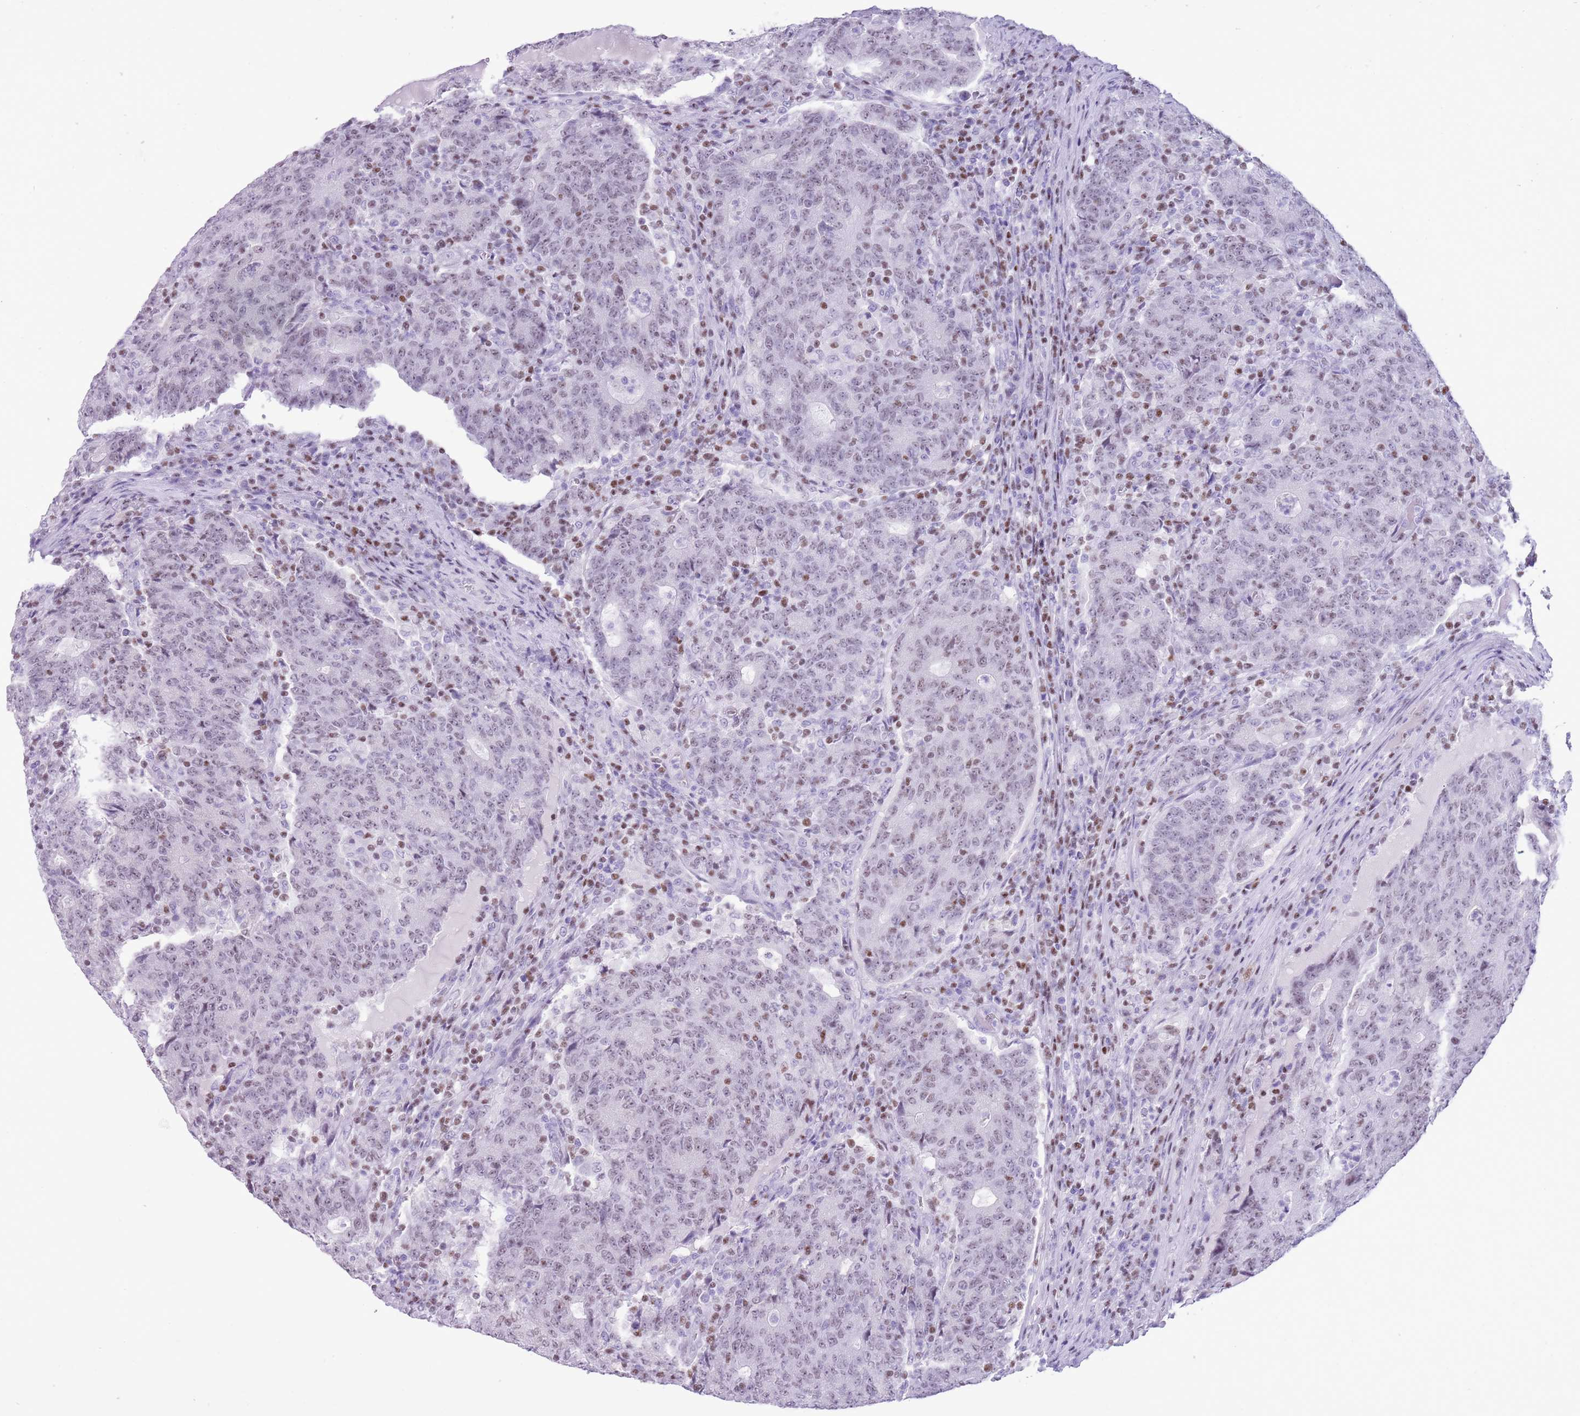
{"staining": {"intensity": "moderate", "quantity": "25%-75%", "location": "nuclear"}, "tissue": "colorectal cancer", "cell_type": "Tumor cells", "image_type": "cancer", "snomed": [{"axis": "morphology", "description": "Adenocarcinoma, NOS"}, {"axis": "topography", "description": "Colon"}], "caption": "Immunohistochemistry of human colorectal cancer (adenocarcinoma) reveals medium levels of moderate nuclear staining in about 25%-75% of tumor cells. Nuclei are stained in blue.", "gene": "BCL11B", "patient": {"sex": "female", "age": 75}}